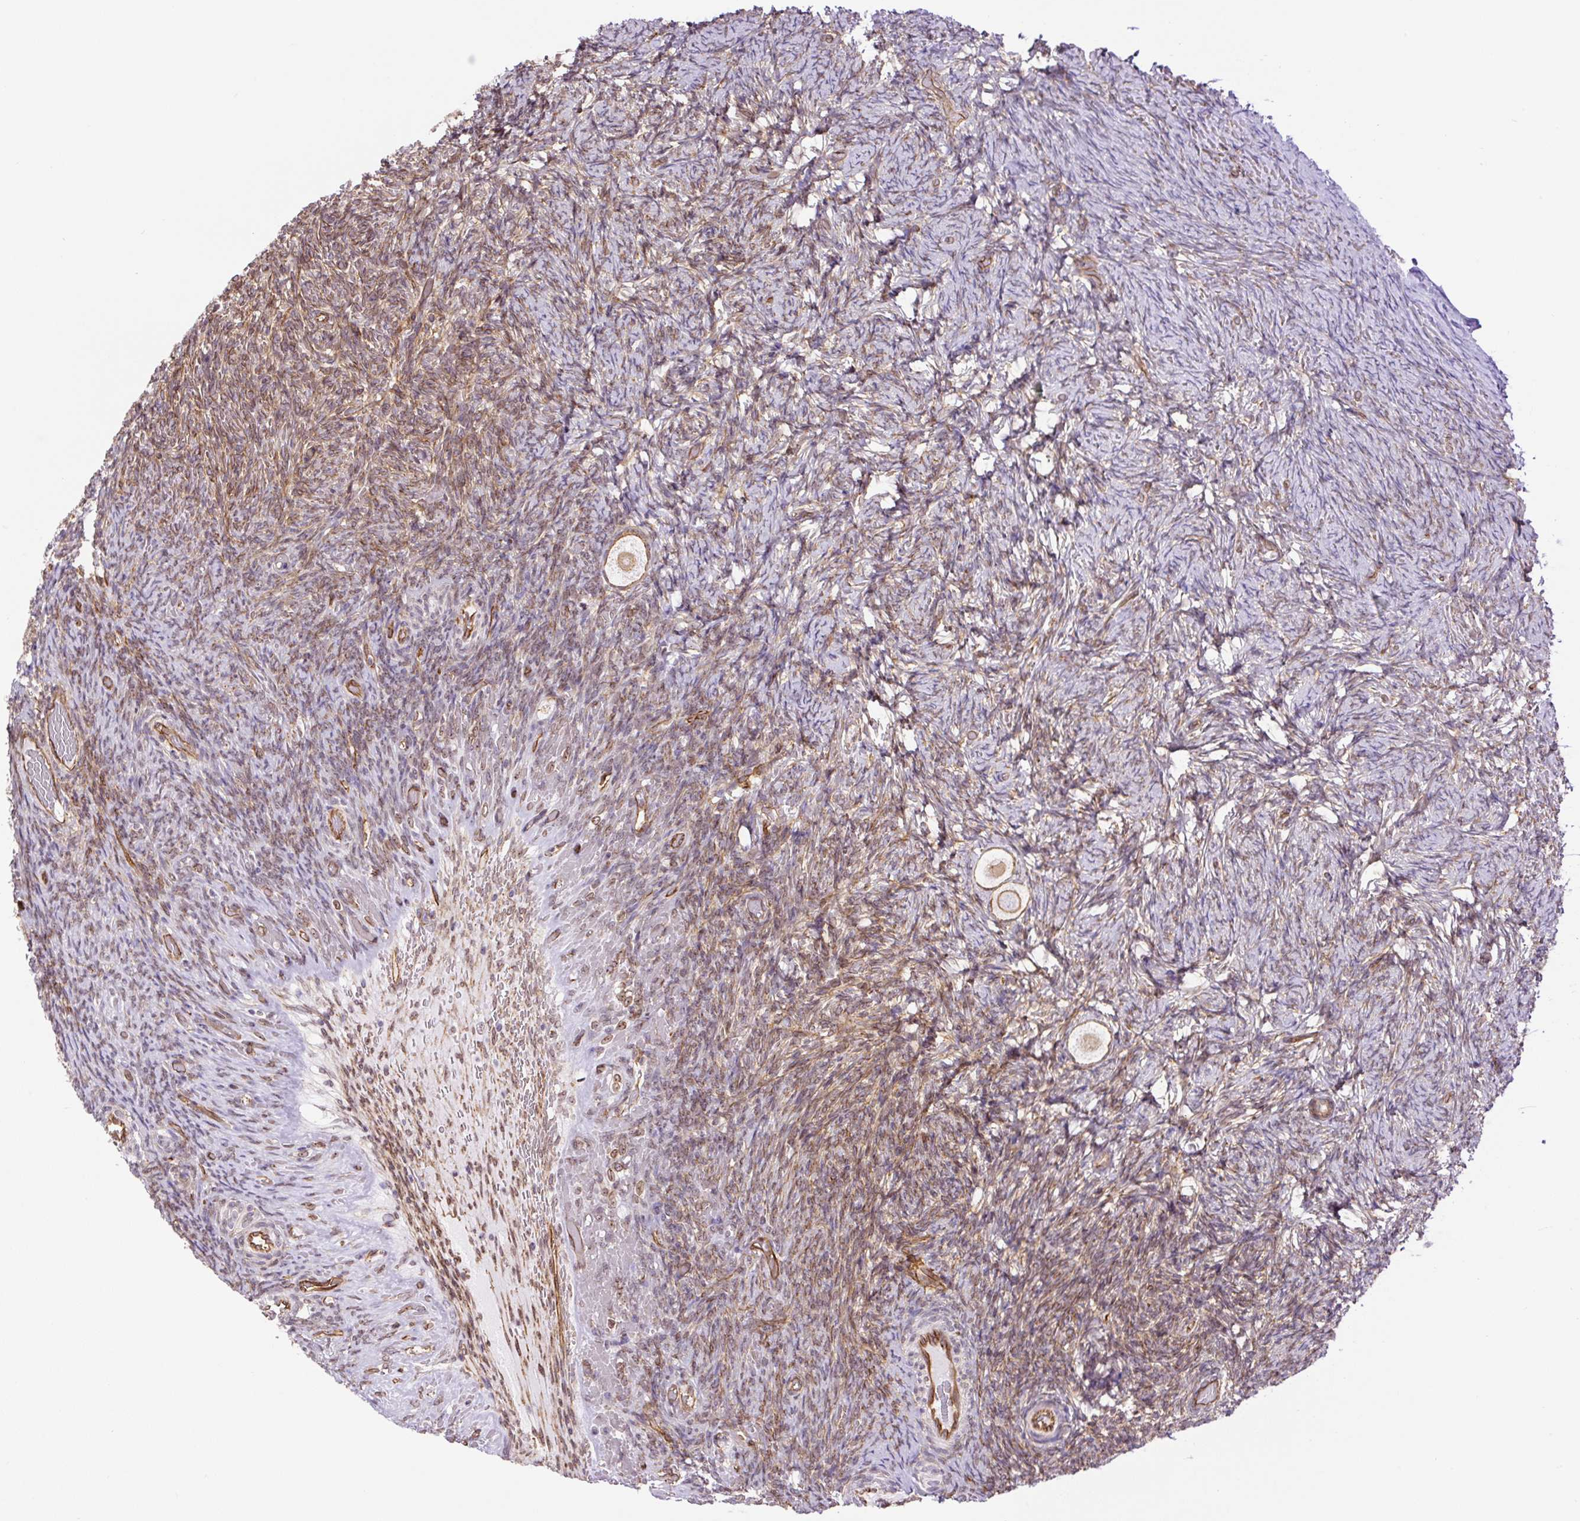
{"staining": {"intensity": "moderate", "quantity": ">75%", "location": "cytoplasmic/membranous"}, "tissue": "ovary", "cell_type": "Follicle cells", "image_type": "normal", "snomed": [{"axis": "morphology", "description": "Normal tissue, NOS"}, {"axis": "topography", "description": "Ovary"}], "caption": "Follicle cells display moderate cytoplasmic/membranous staining in approximately >75% of cells in benign ovary. Immunohistochemistry (ihc) stains the protein in brown and the nuclei are stained blue.", "gene": "MYO5C", "patient": {"sex": "female", "age": 34}}